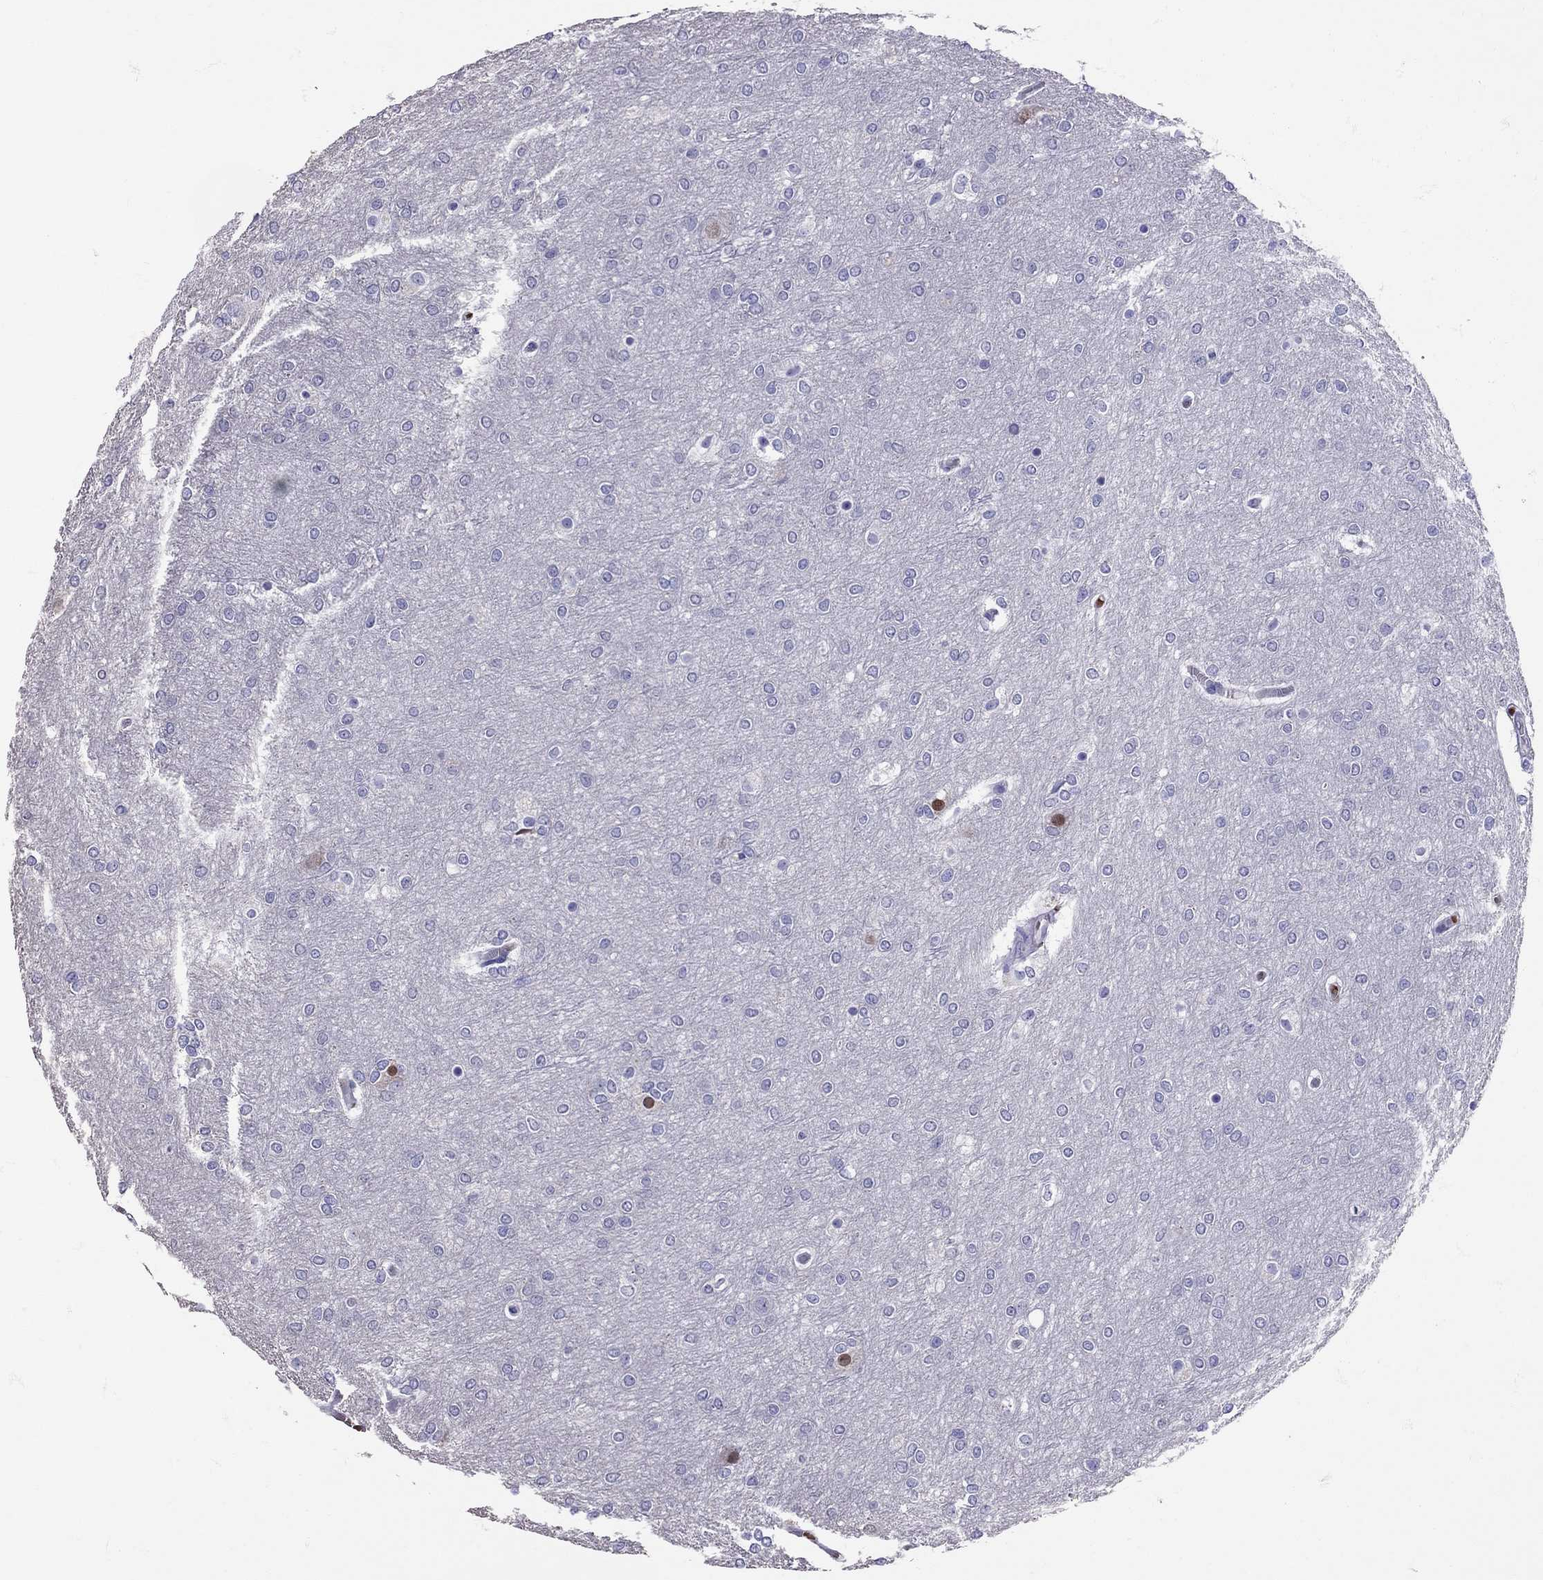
{"staining": {"intensity": "negative", "quantity": "none", "location": "none"}, "tissue": "glioma", "cell_type": "Tumor cells", "image_type": "cancer", "snomed": [{"axis": "morphology", "description": "Glioma, malignant, High grade"}, {"axis": "topography", "description": "Brain"}], "caption": "IHC image of human glioma stained for a protein (brown), which exhibits no positivity in tumor cells.", "gene": "TBR1", "patient": {"sex": "female", "age": 61}}